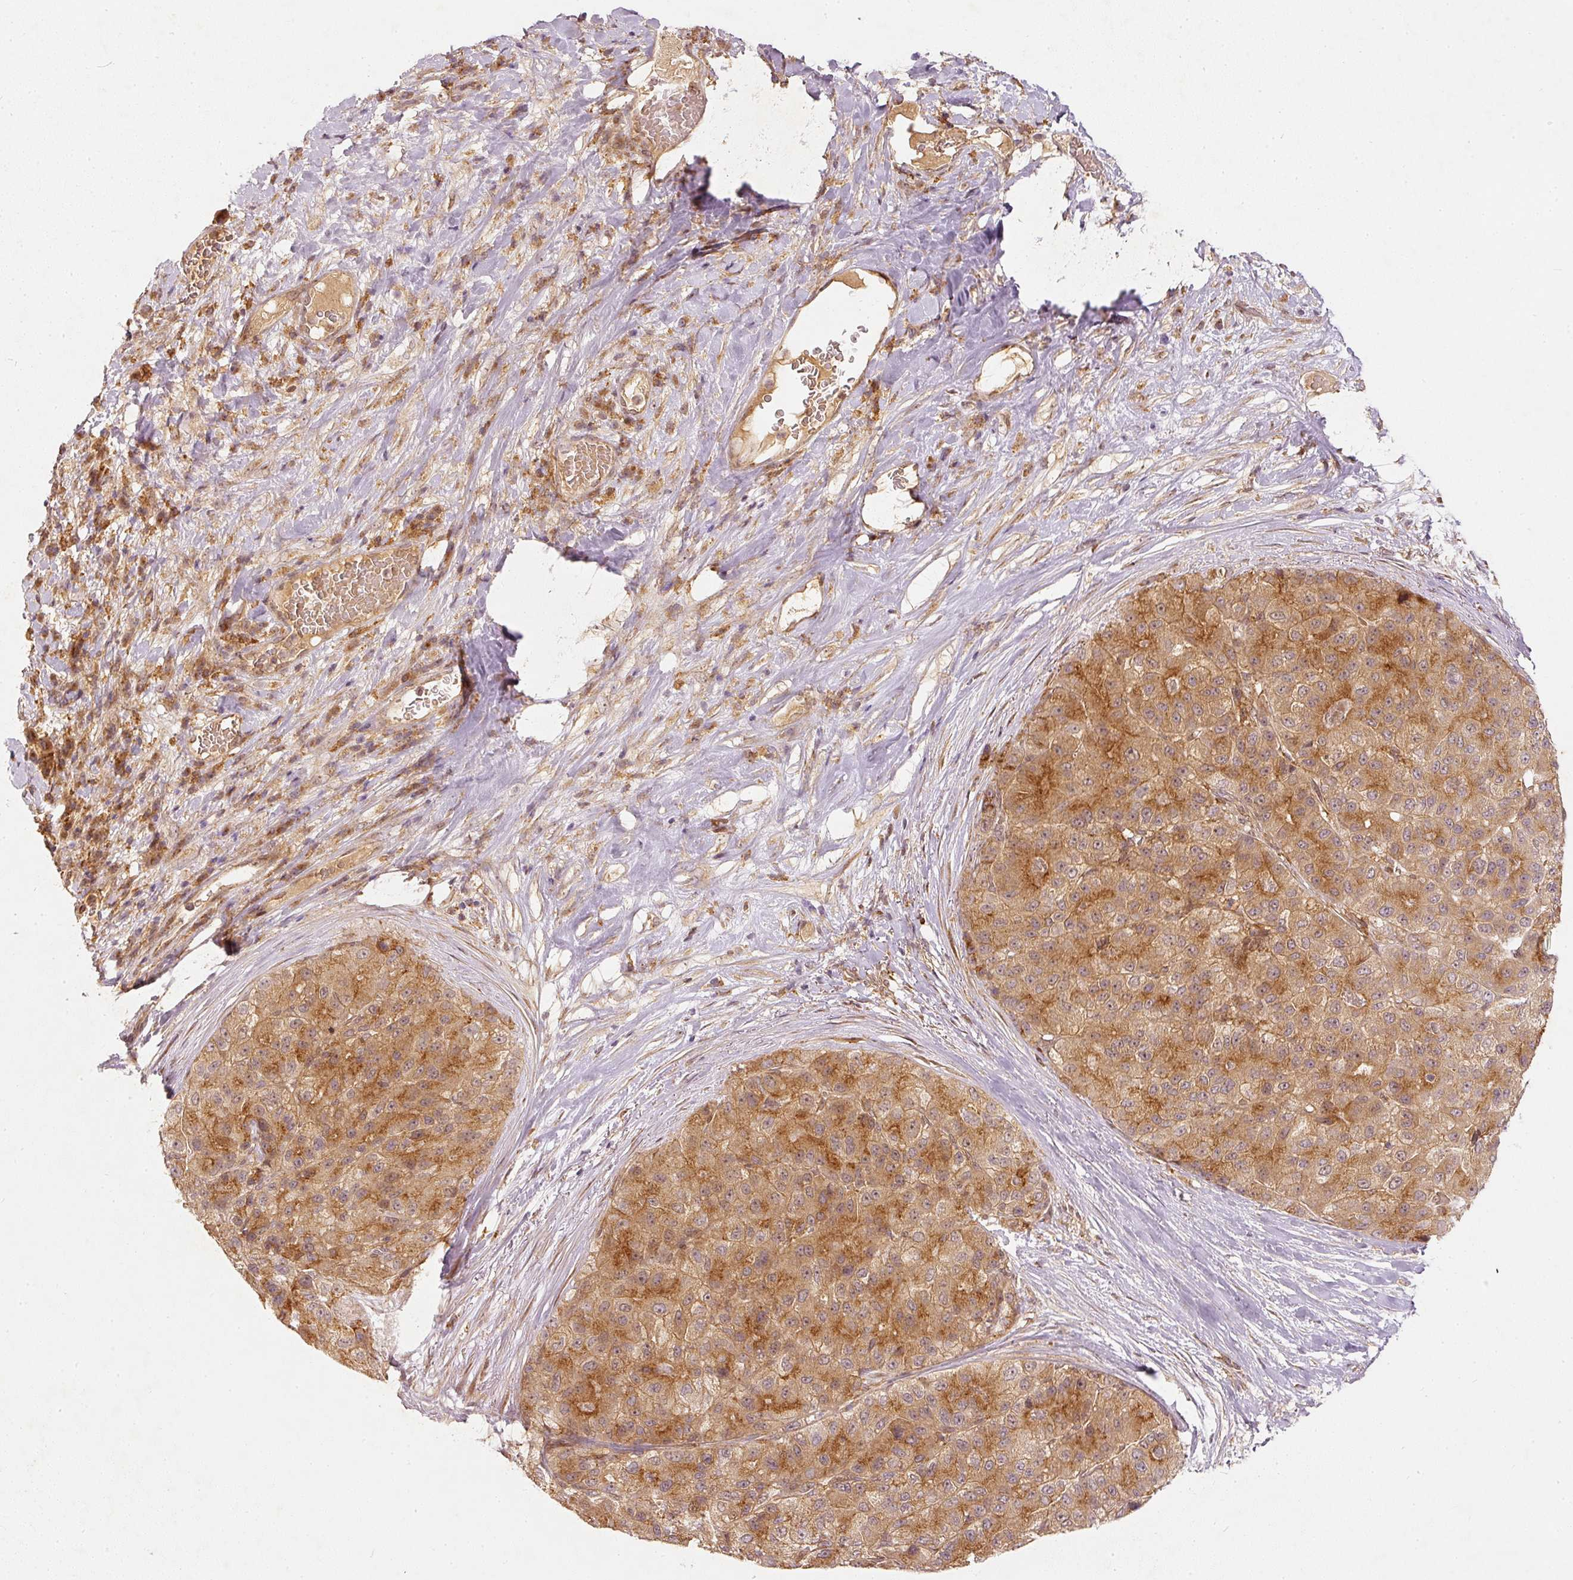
{"staining": {"intensity": "moderate", "quantity": ">75%", "location": "cytoplasmic/membranous"}, "tissue": "liver cancer", "cell_type": "Tumor cells", "image_type": "cancer", "snomed": [{"axis": "morphology", "description": "Carcinoma, Hepatocellular, NOS"}, {"axis": "topography", "description": "Liver"}], "caption": "Immunohistochemistry image of human hepatocellular carcinoma (liver) stained for a protein (brown), which displays medium levels of moderate cytoplasmic/membranous expression in approximately >75% of tumor cells.", "gene": "ZNF580", "patient": {"sex": "male", "age": 80}}